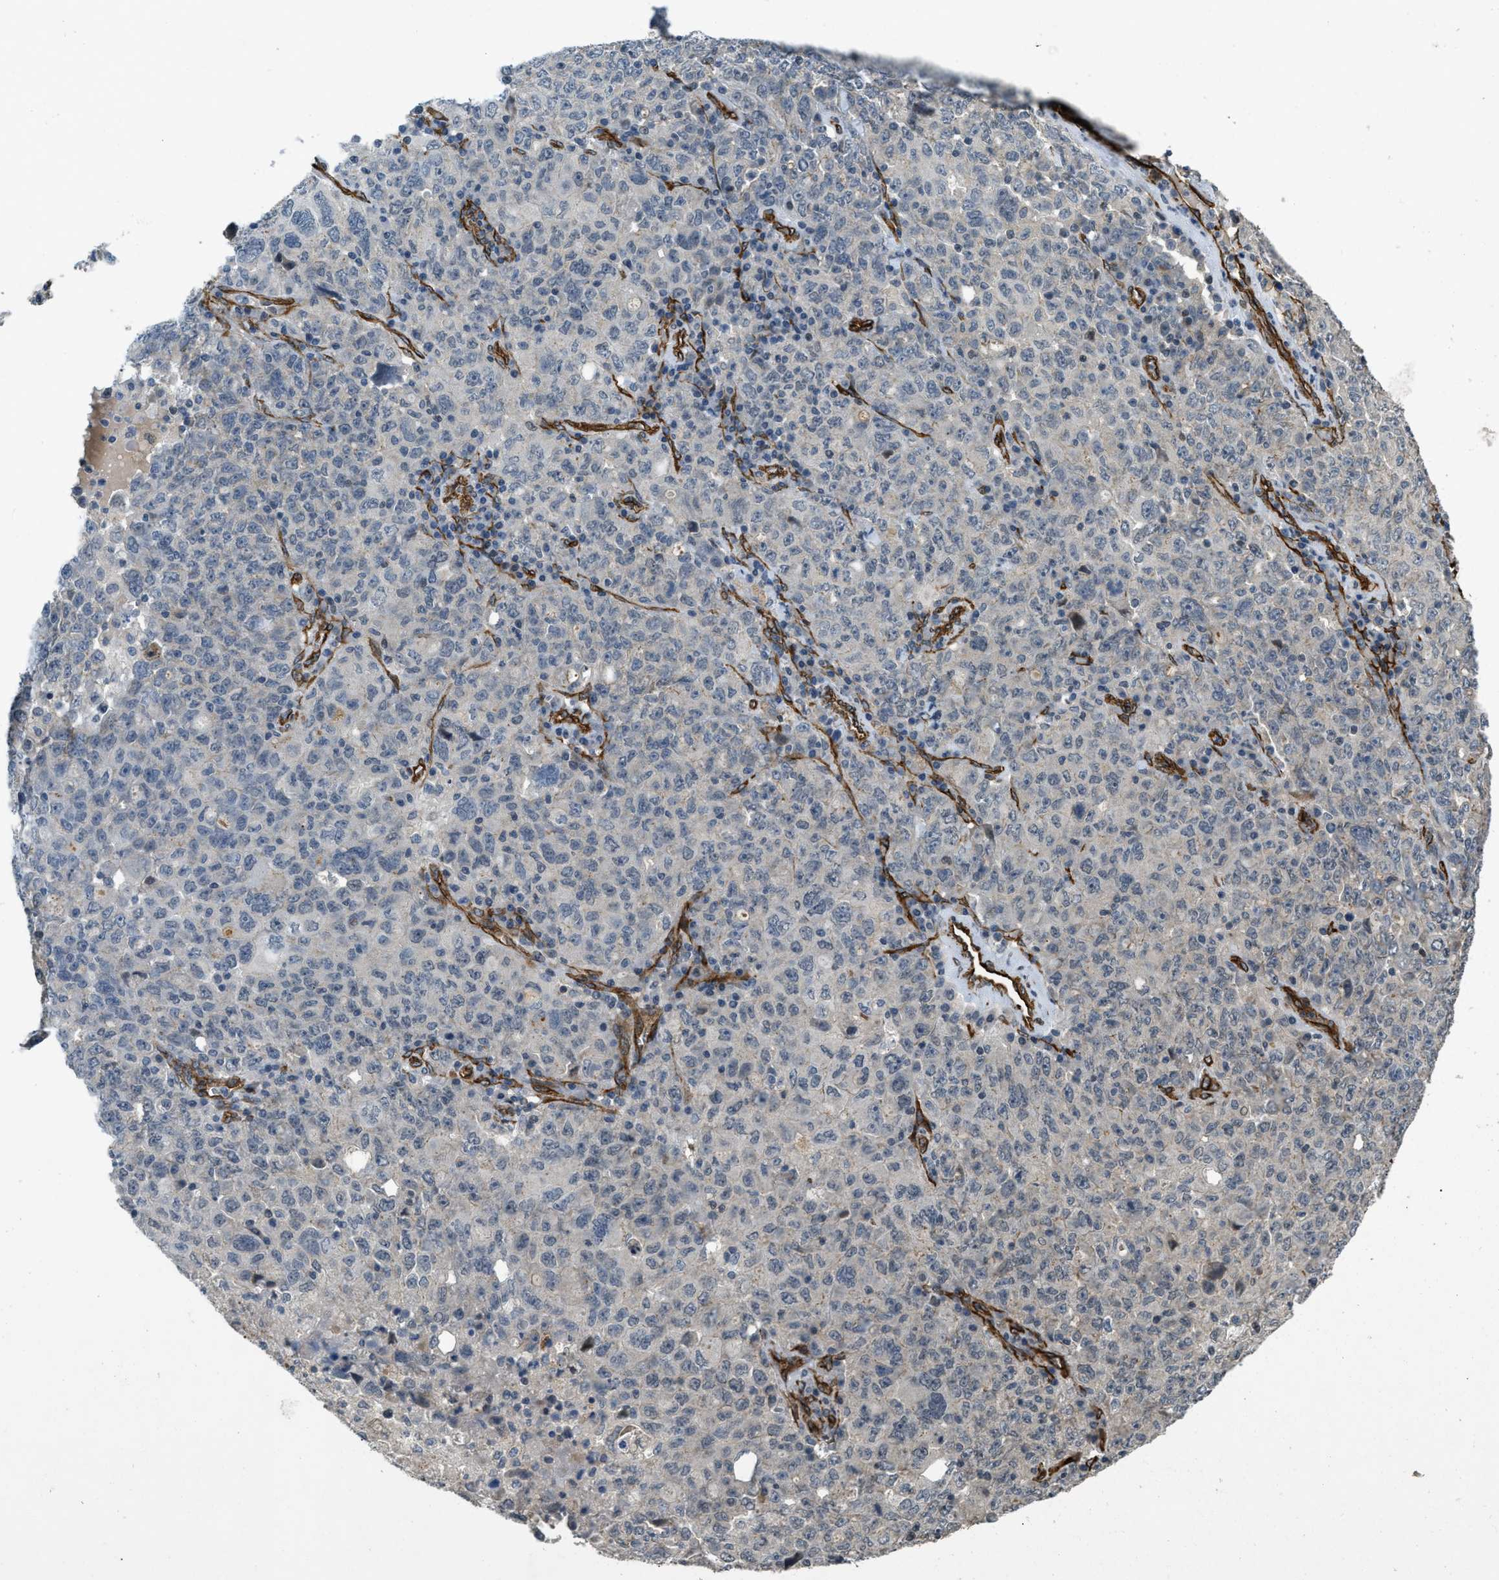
{"staining": {"intensity": "negative", "quantity": "none", "location": "none"}, "tissue": "ovarian cancer", "cell_type": "Tumor cells", "image_type": "cancer", "snomed": [{"axis": "morphology", "description": "Carcinoma, endometroid"}, {"axis": "topography", "description": "Ovary"}], "caption": "DAB (3,3'-diaminobenzidine) immunohistochemical staining of ovarian cancer exhibits no significant expression in tumor cells. (DAB (3,3'-diaminobenzidine) IHC with hematoxylin counter stain).", "gene": "NMB", "patient": {"sex": "female", "age": 62}}